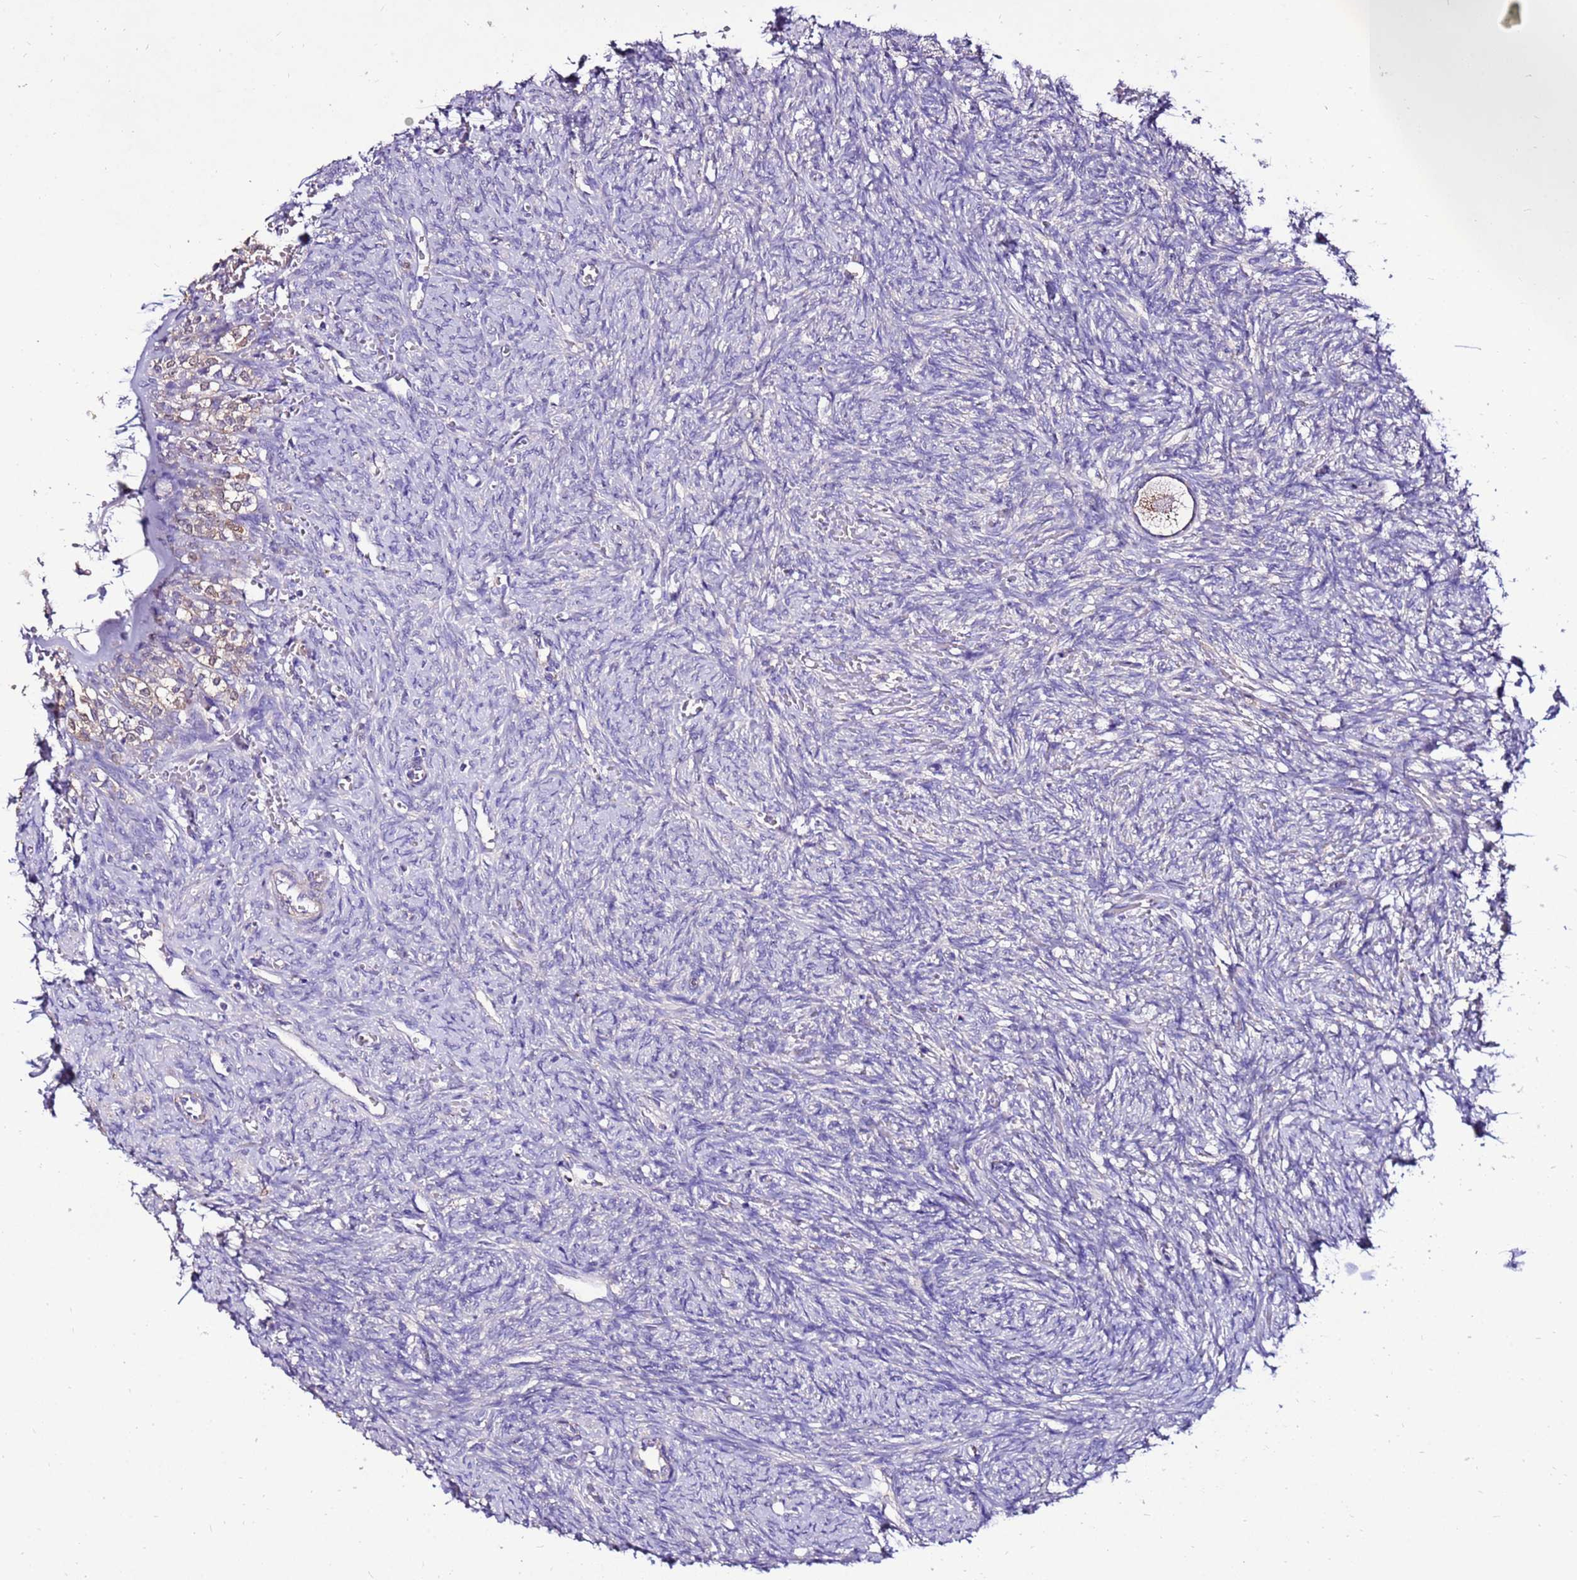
{"staining": {"intensity": "weak", "quantity": ">75%", "location": "cytoplasmic/membranous"}, "tissue": "ovary", "cell_type": "Follicle cells", "image_type": "normal", "snomed": [{"axis": "morphology", "description": "Normal tissue, NOS"}, {"axis": "topography", "description": "Ovary"}], "caption": "Weak cytoplasmic/membranous staining for a protein is appreciated in approximately >75% of follicle cells of normal ovary using immunohistochemistry (IHC).", "gene": "TMEM106C", "patient": {"sex": "female", "age": 41}}